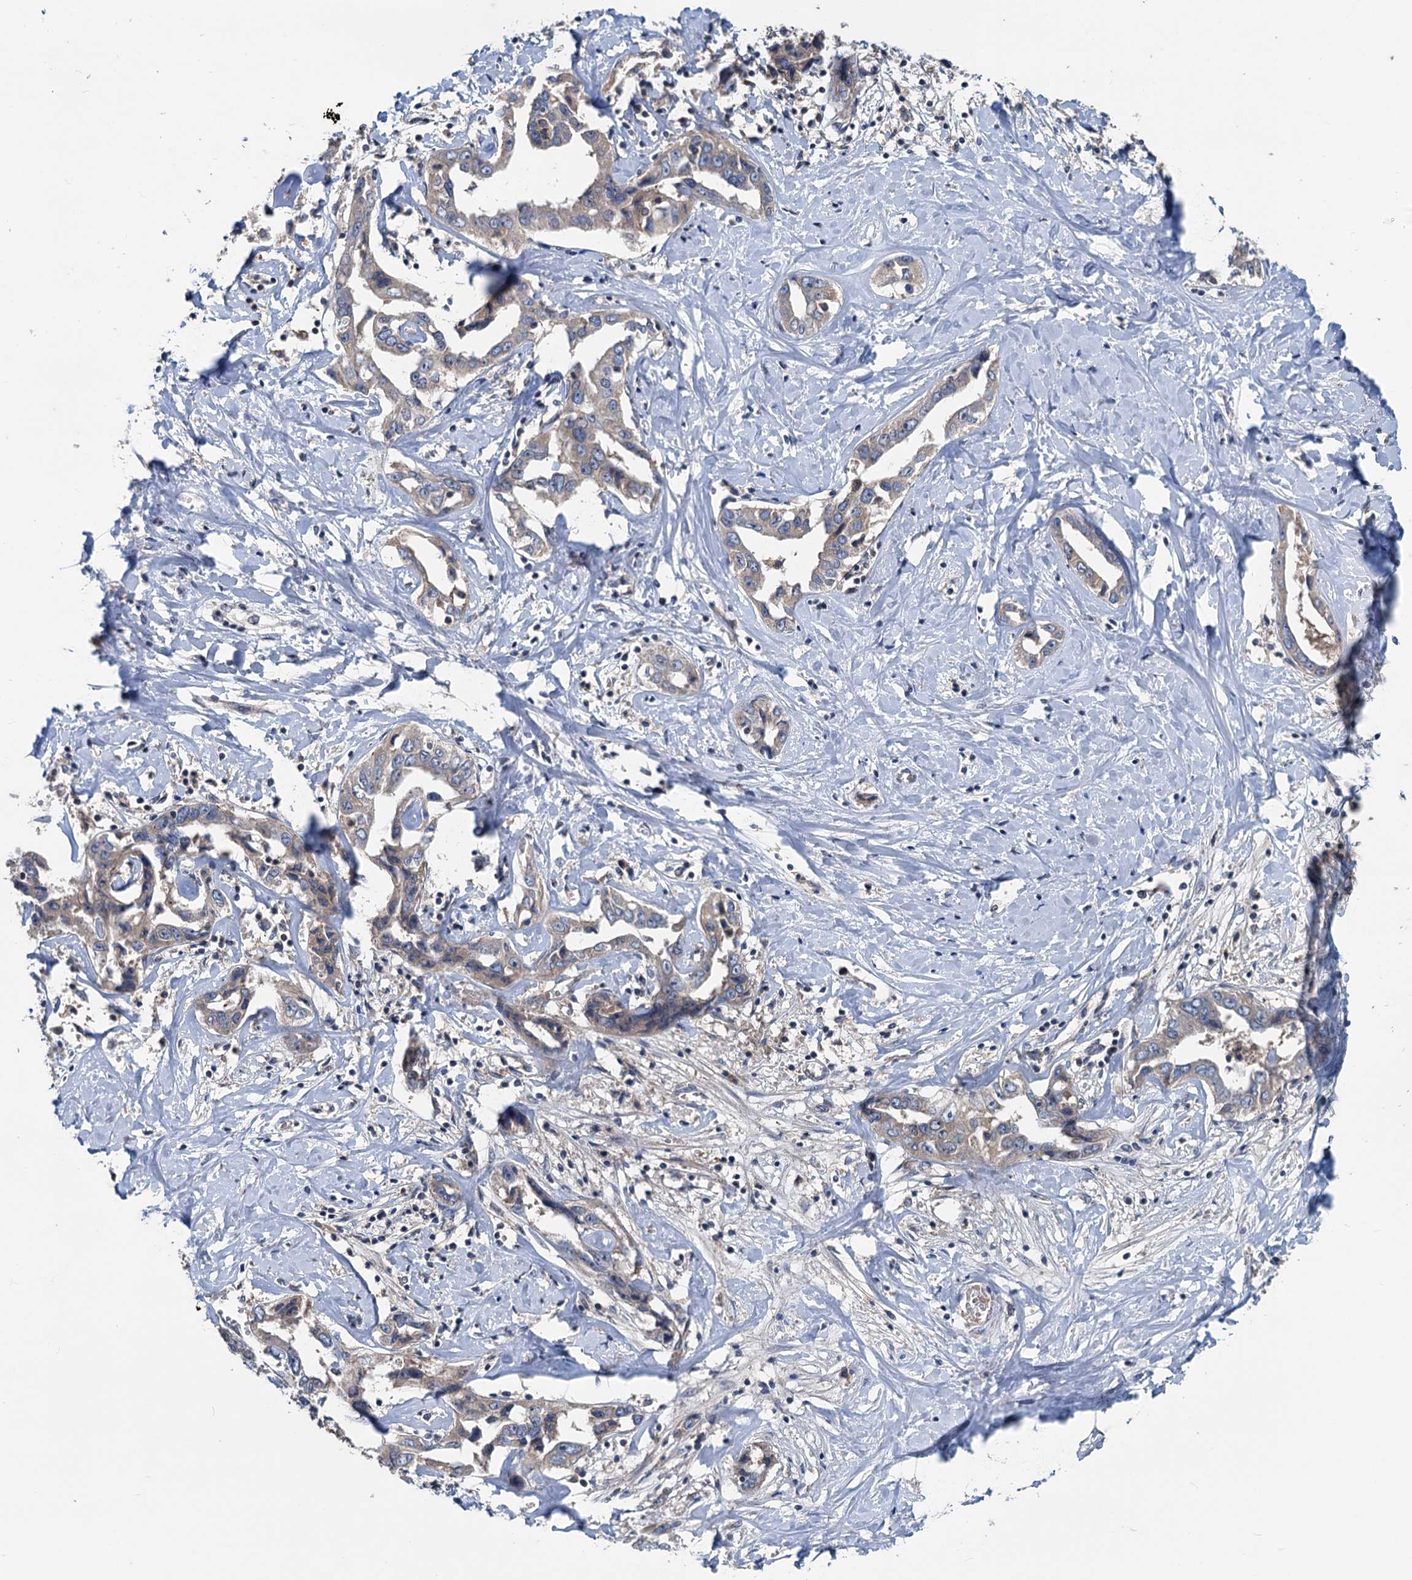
{"staining": {"intensity": "negative", "quantity": "none", "location": "none"}, "tissue": "liver cancer", "cell_type": "Tumor cells", "image_type": "cancer", "snomed": [{"axis": "morphology", "description": "Cholangiocarcinoma"}, {"axis": "topography", "description": "Liver"}], "caption": "There is no significant expression in tumor cells of liver cancer (cholangiocarcinoma).", "gene": "TEDC1", "patient": {"sex": "male", "age": 59}}